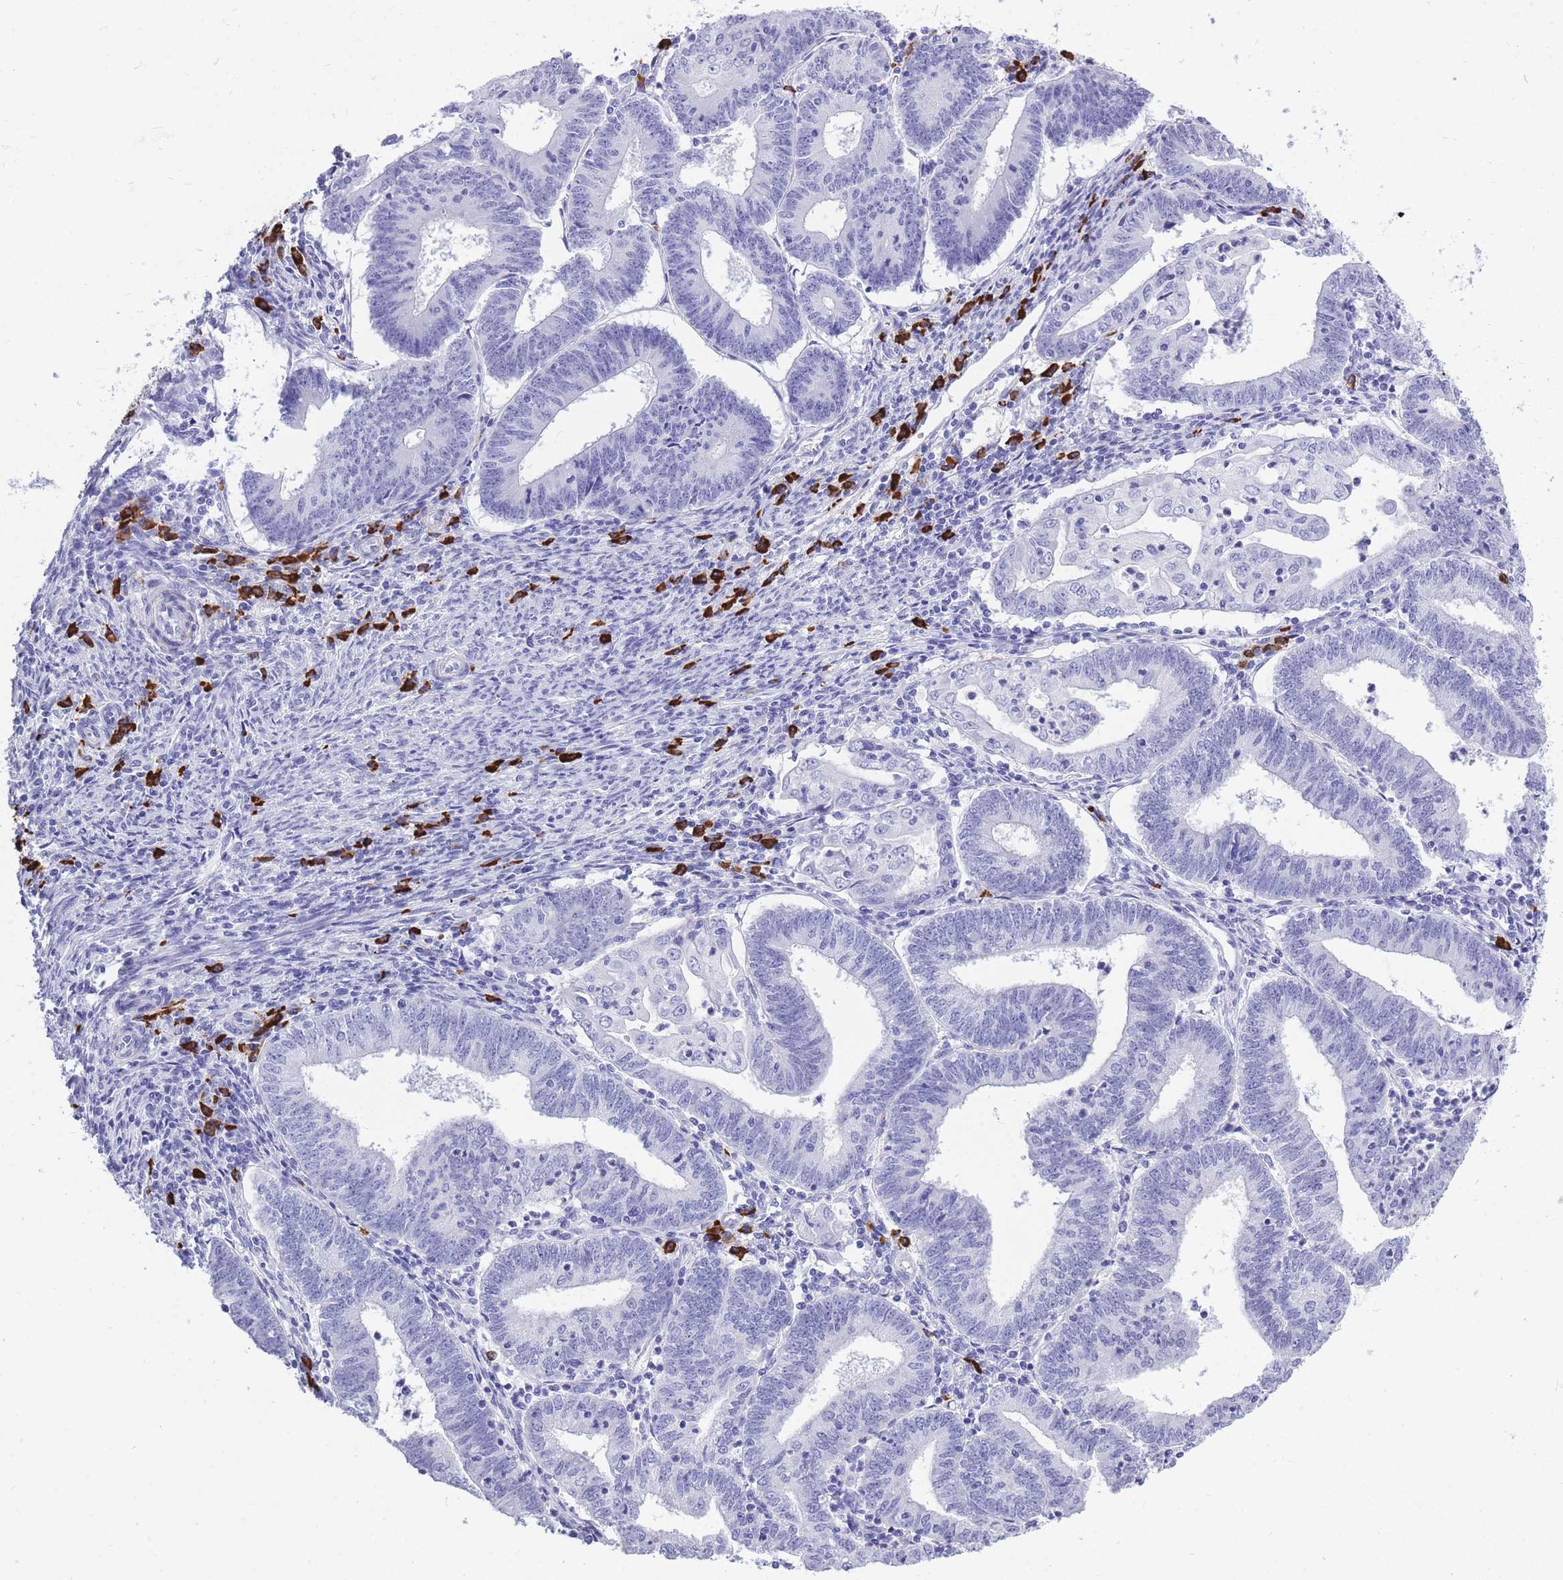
{"staining": {"intensity": "negative", "quantity": "none", "location": "none"}, "tissue": "endometrial cancer", "cell_type": "Tumor cells", "image_type": "cancer", "snomed": [{"axis": "morphology", "description": "Adenocarcinoma, NOS"}, {"axis": "topography", "description": "Endometrium"}], "caption": "Tumor cells are negative for protein expression in human adenocarcinoma (endometrial).", "gene": "ZFP62", "patient": {"sex": "female", "age": 60}}